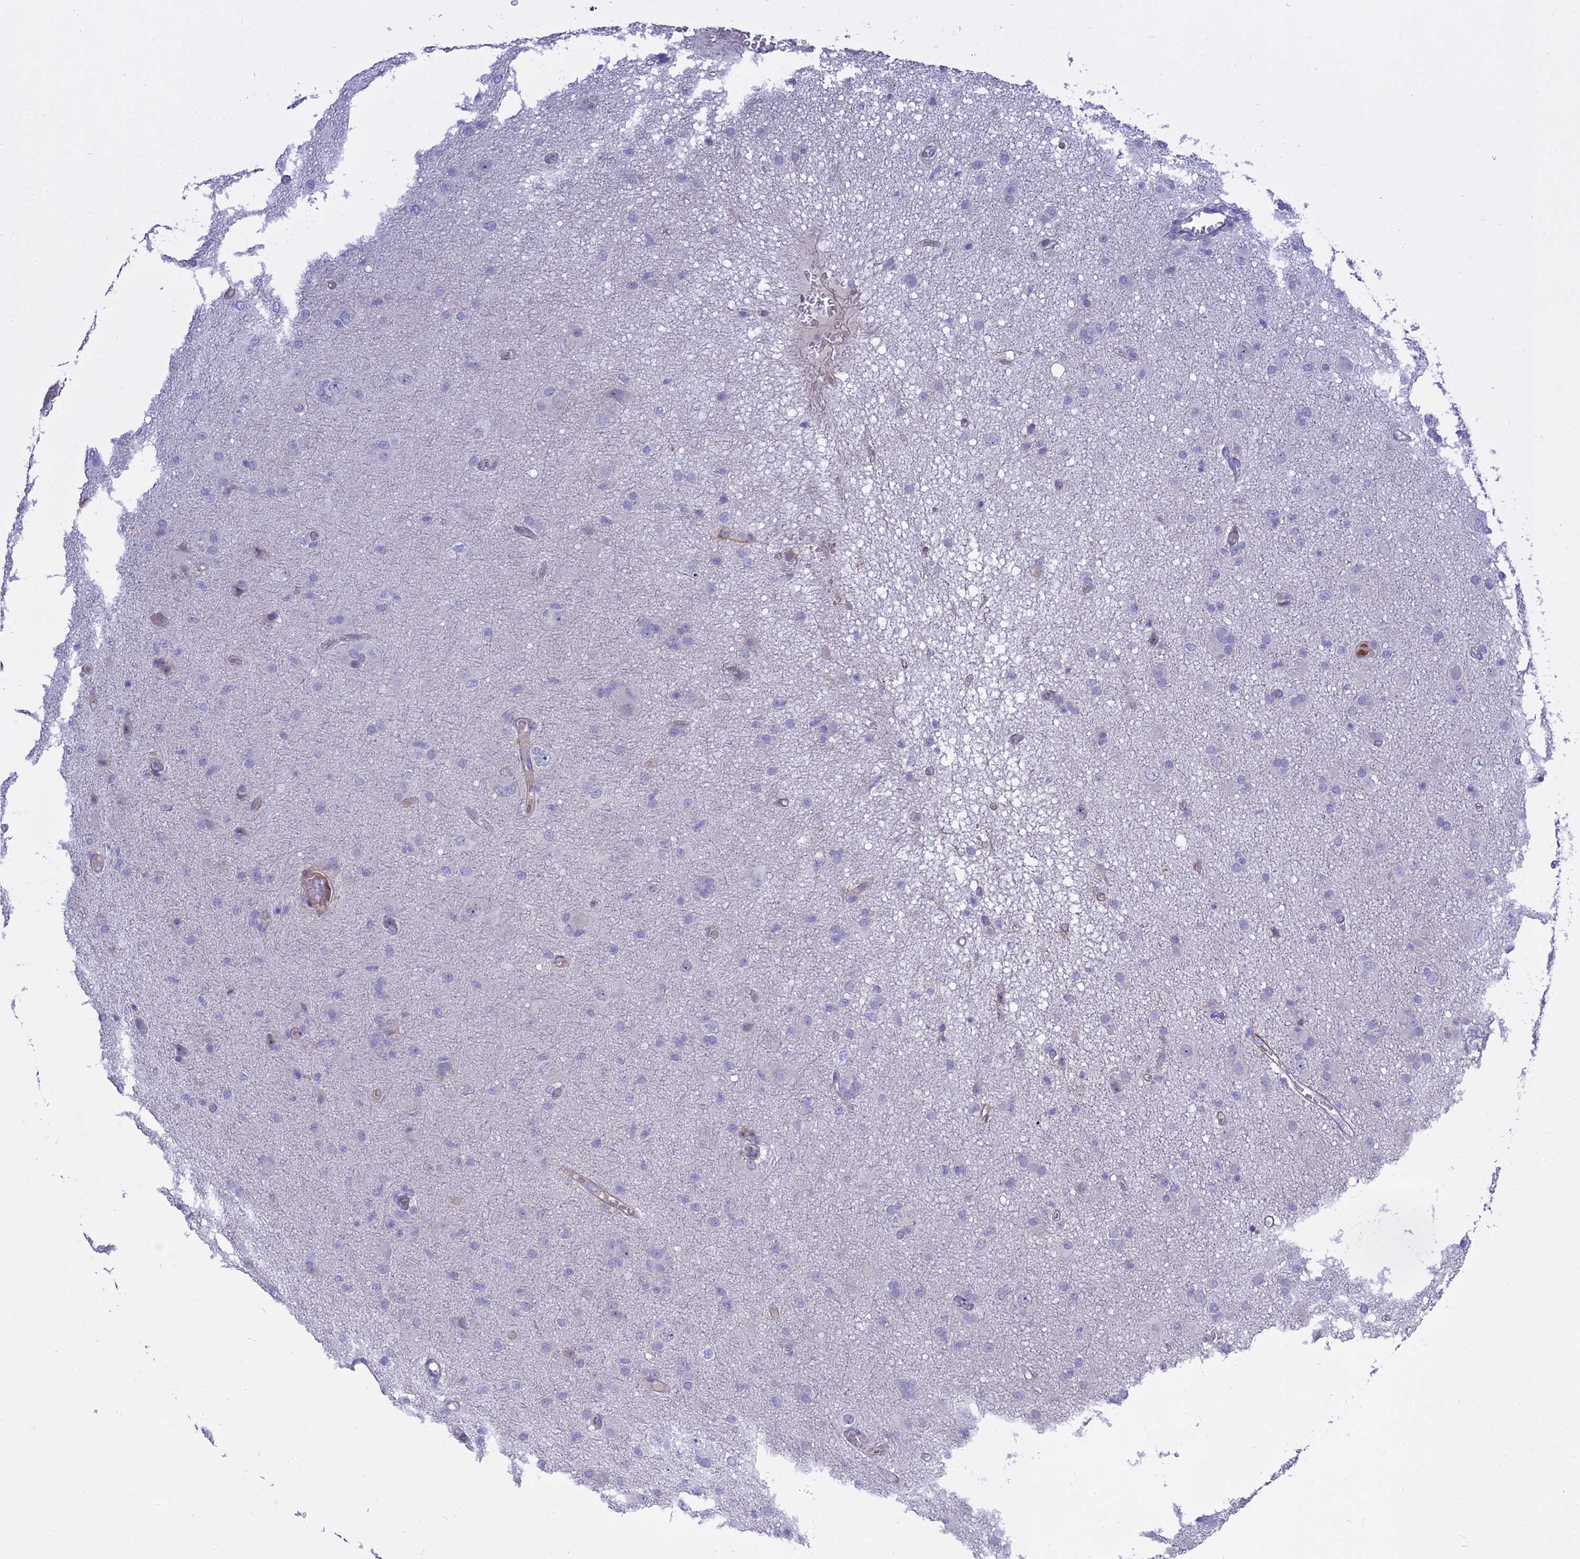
{"staining": {"intensity": "negative", "quantity": "none", "location": "none"}, "tissue": "glioma", "cell_type": "Tumor cells", "image_type": "cancer", "snomed": [{"axis": "morphology", "description": "Glioma, malignant, High grade"}, {"axis": "topography", "description": "Brain"}], "caption": "IHC of human malignant glioma (high-grade) exhibits no expression in tumor cells.", "gene": "MBD3L1", "patient": {"sex": "female", "age": 57}}